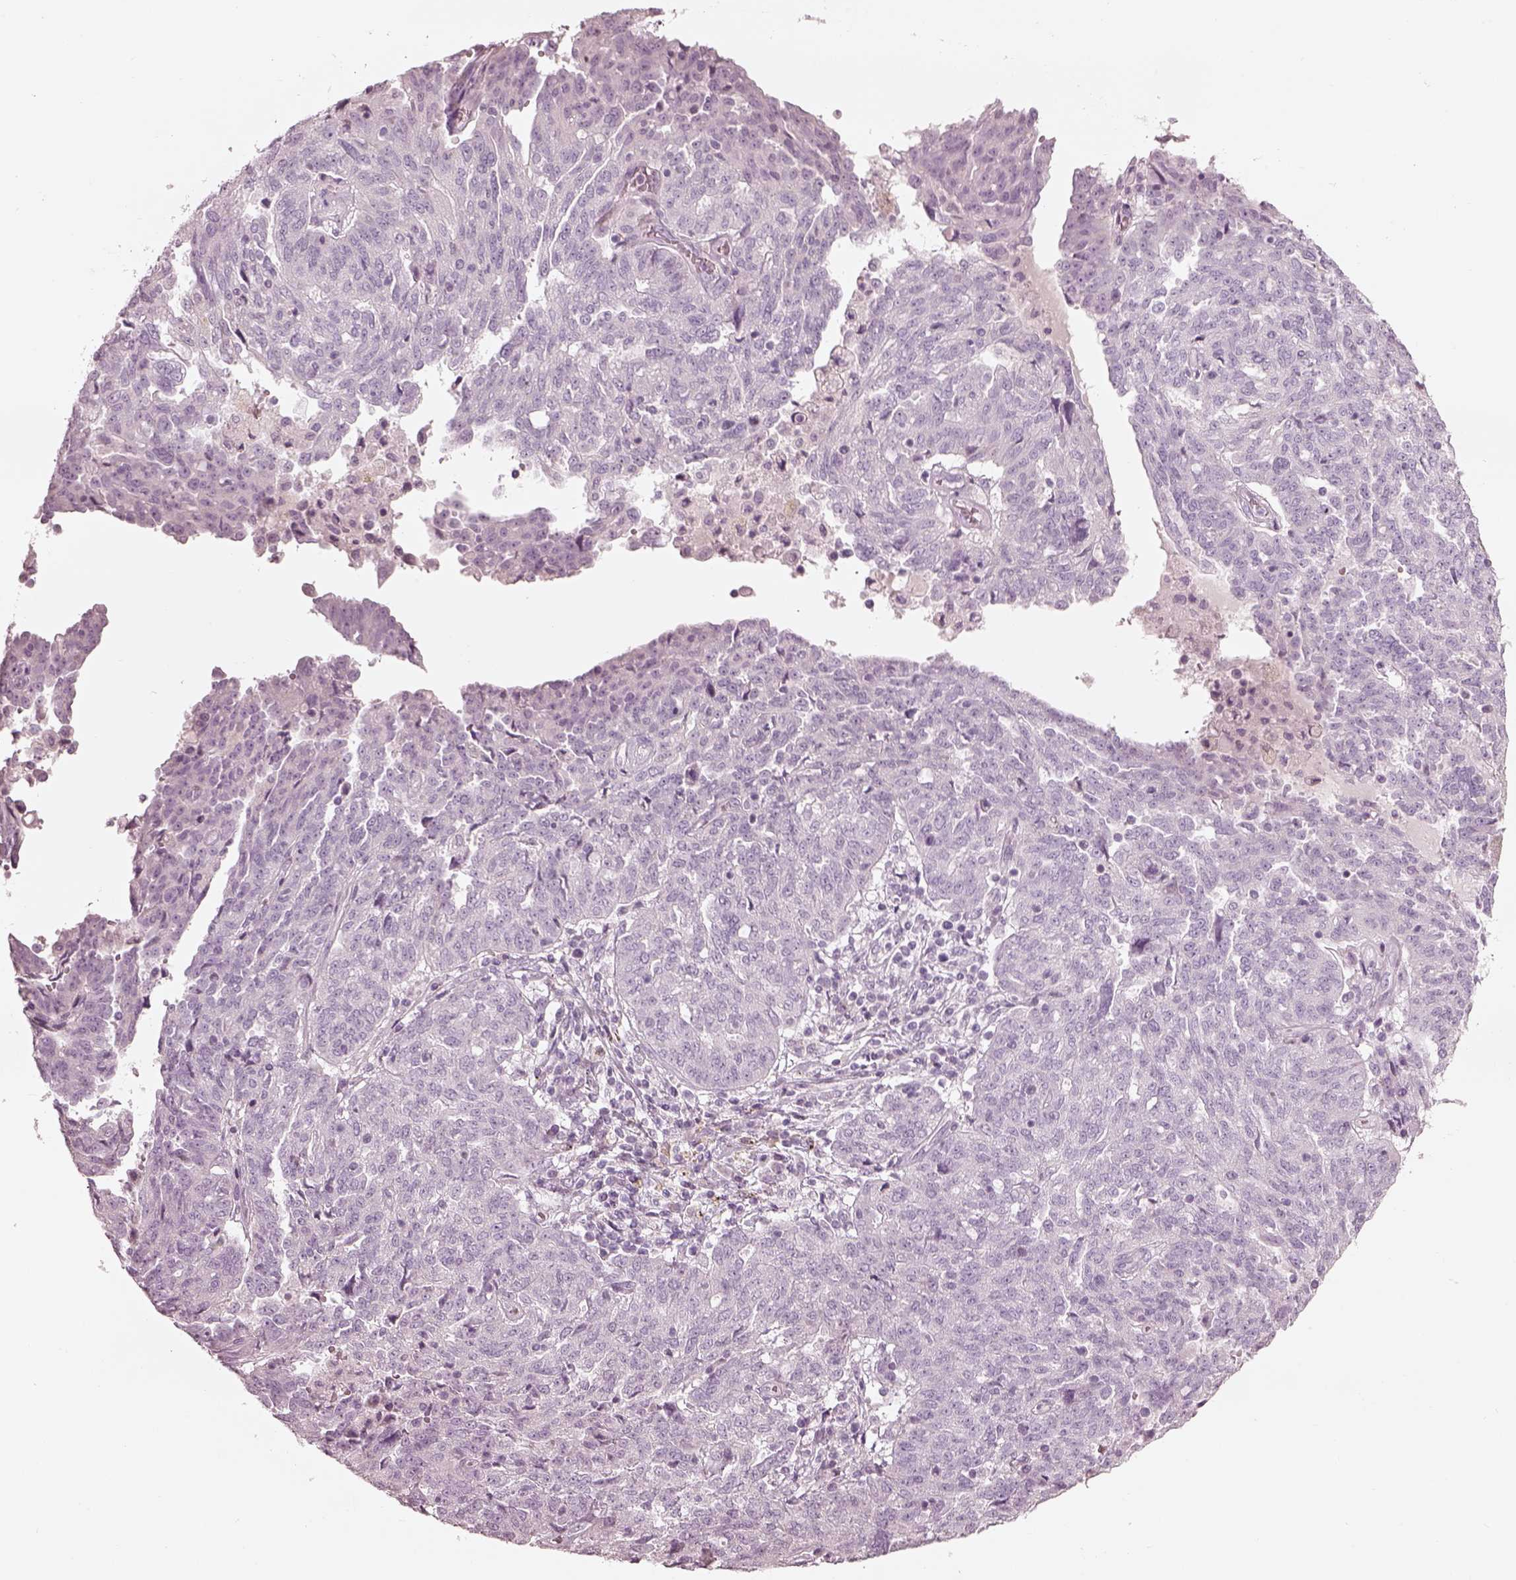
{"staining": {"intensity": "negative", "quantity": "none", "location": "none"}, "tissue": "ovarian cancer", "cell_type": "Tumor cells", "image_type": "cancer", "snomed": [{"axis": "morphology", "description": "Cystadenocarcinoma, serous, NOS"}, {"axis": "topography", "description": "Ovary"}], "caption": "Immunohistochemistry photomicrograph of human ovarian cancer (serous cystadenocarcinoma) stained for a protein (brown), which reveals no positivity in tumor cells. The staining is performed using DAB (3,3'-diaminobenzidine) brown chromogen with nuclei counter-stained in using hematoxylin.", "gene": "RSPH9", "patient": {"sex": "female", "age": 67}}